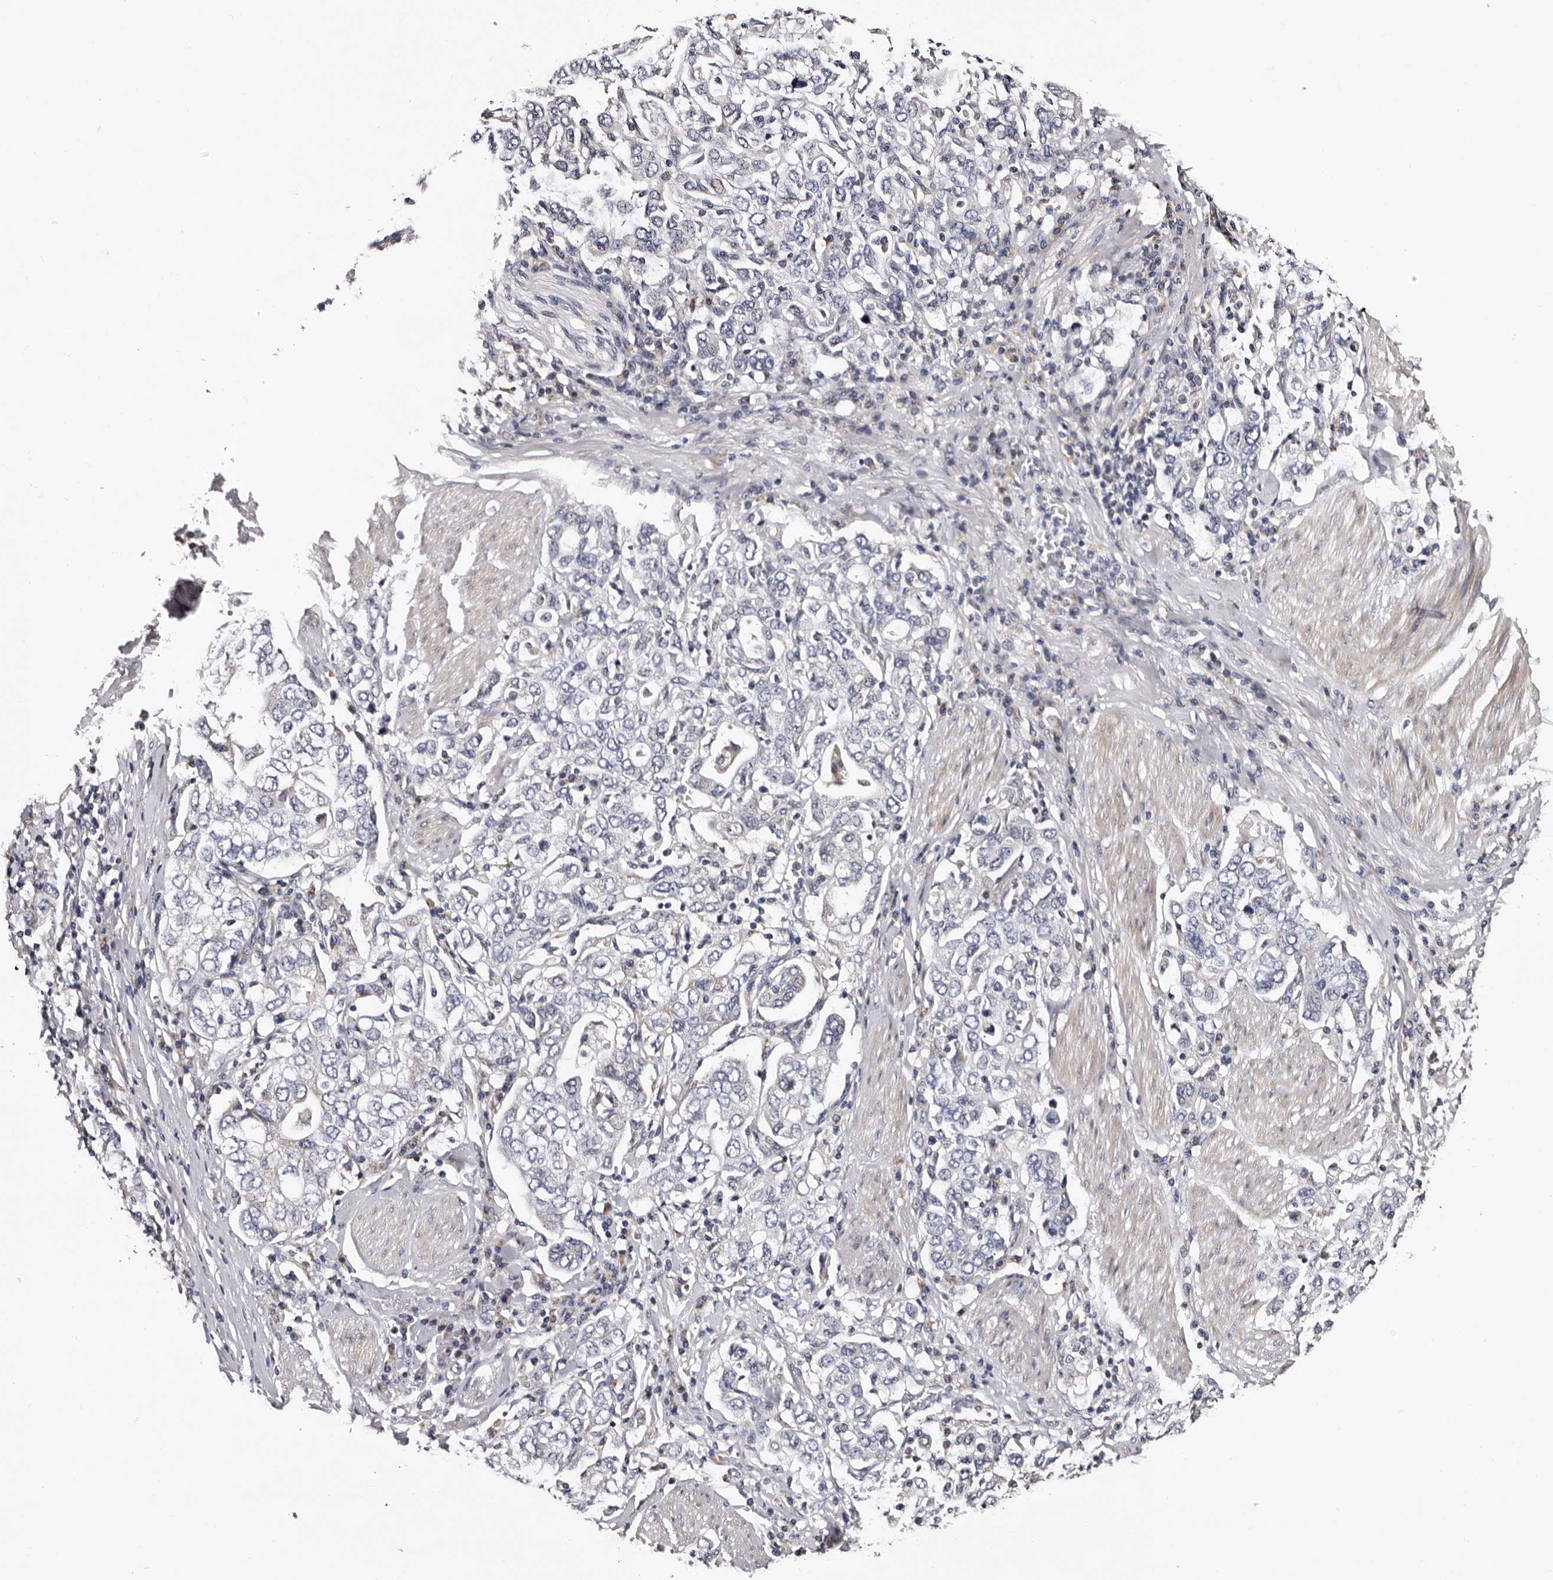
{"staining": {"intensity": "negative", "quantity": "none", "location": "none"}, "tissue": "stomach cancer", "cell_type": "Tumor cells", "image_type": "cancer", "snomed": [{"axis": "morphology", "description": "Adenocarcinoma, NOS"}, {"axis": "topography", "description": "Stomach, upper"}], "caption": "The immunohistochemistry (IHC) histopathology image has no significant positivity in tumor cells of stomach adenocarcinoma tissue. (DAB immunohistochemistry (IHC), high magnification).", "gene": "TAF4B", "patient": {"sex": "male", "age": 62}}